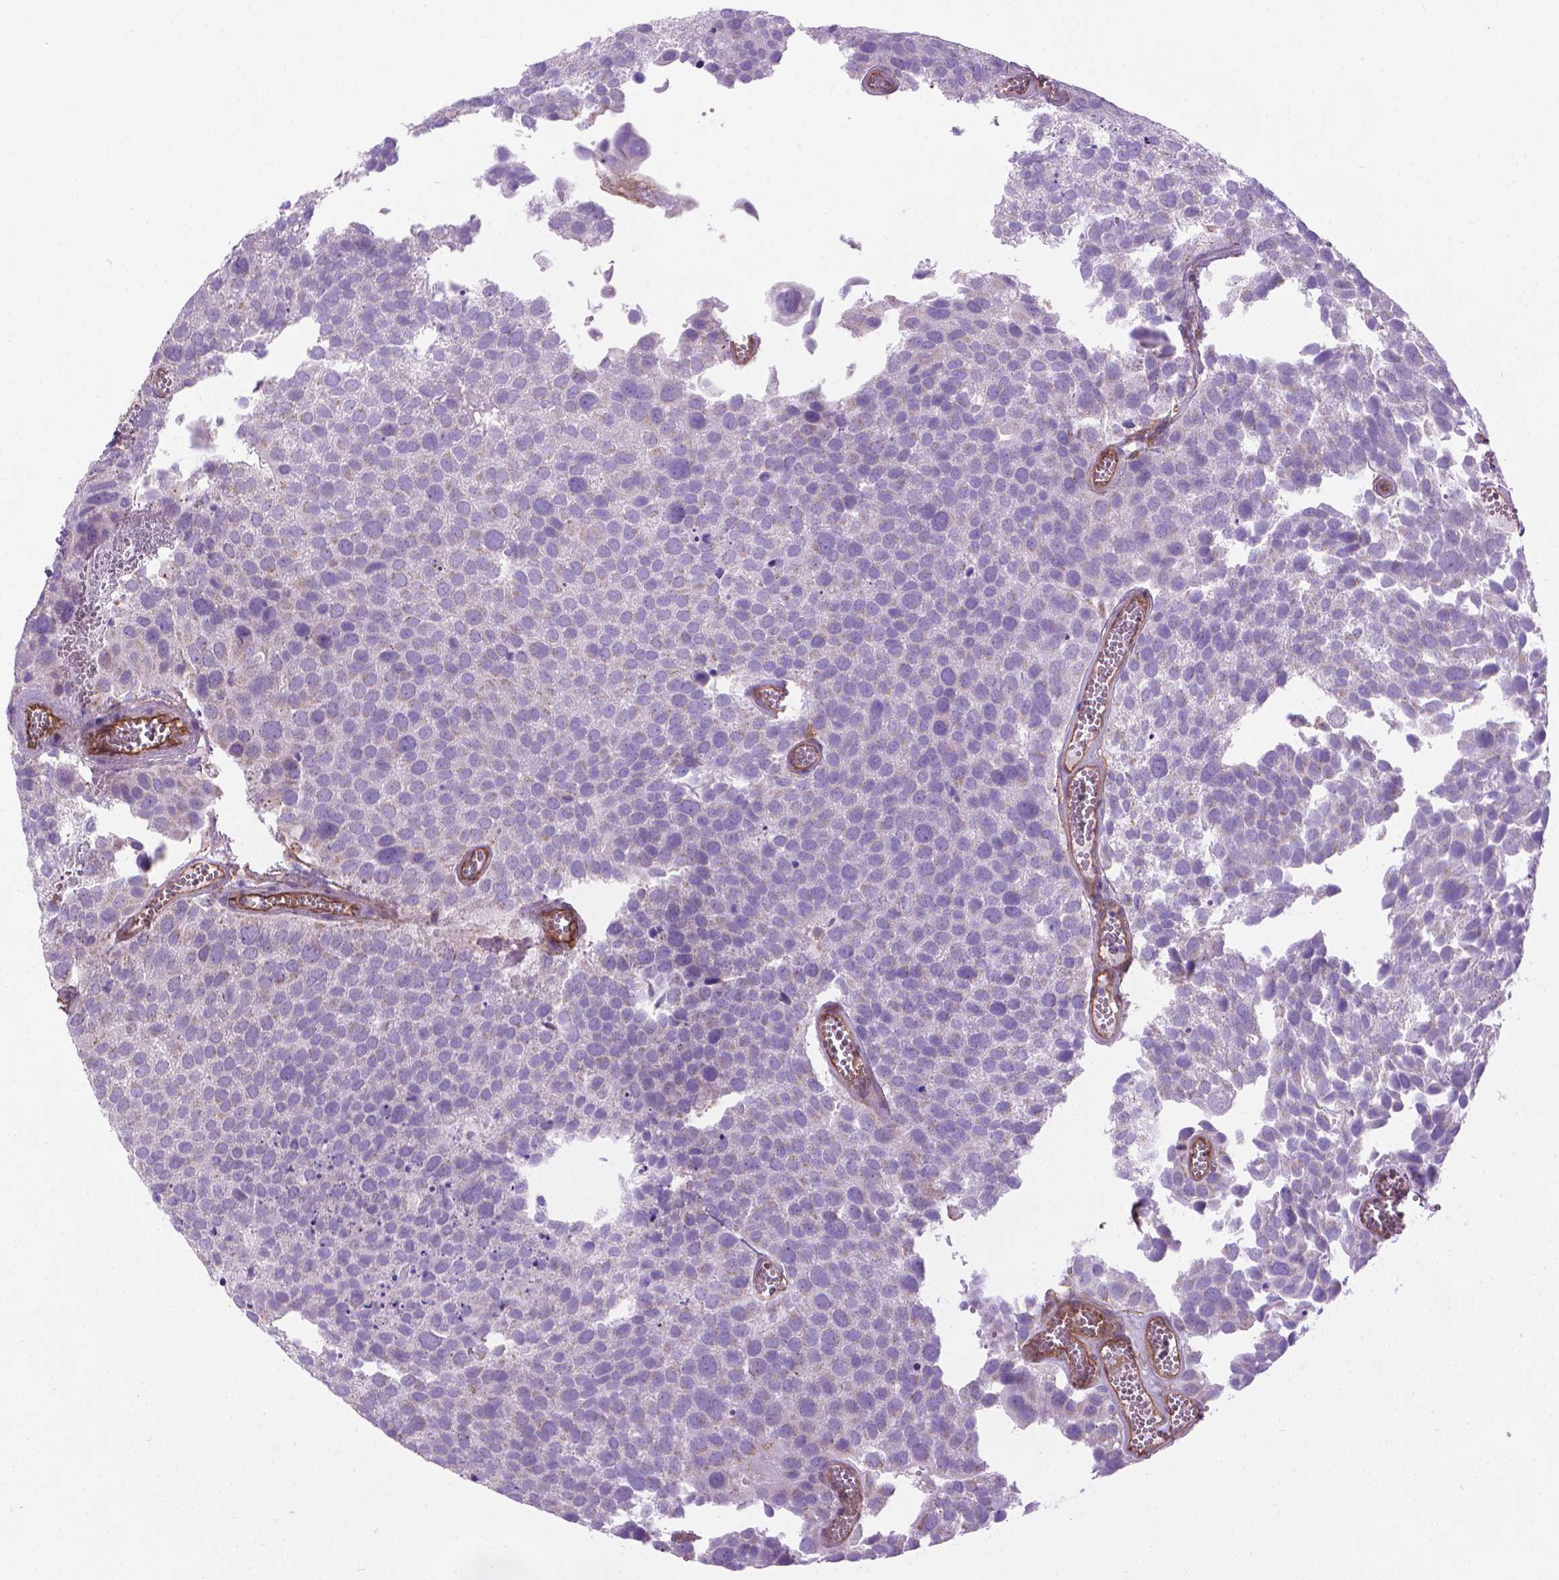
{"staining": {"intensity": "negative", "quantity": "none", "location": "none"}, "tissue": "urothelial cancer", "cell_type": "Tumor cells", "image_type": "cancer", "snomed": [{"axis": "morphology", "description": "Urothelial carcinoma, Low grade"}, {"axis": "topography", "description": "Urinary bladder"}], "caption": "Immunohistochemistry (IHC) of urothelial cancer demonstrates no positivity in tumor cells. The staining was performed using DAB (3,3'-diaminobenzidine) to visualize the protein expression in brown, while the nuclei were stained in blue with hematoxylin (Magnification: 20x).", "gene": "TENT5A", "patient": {"sex": "female", "age": 69}}